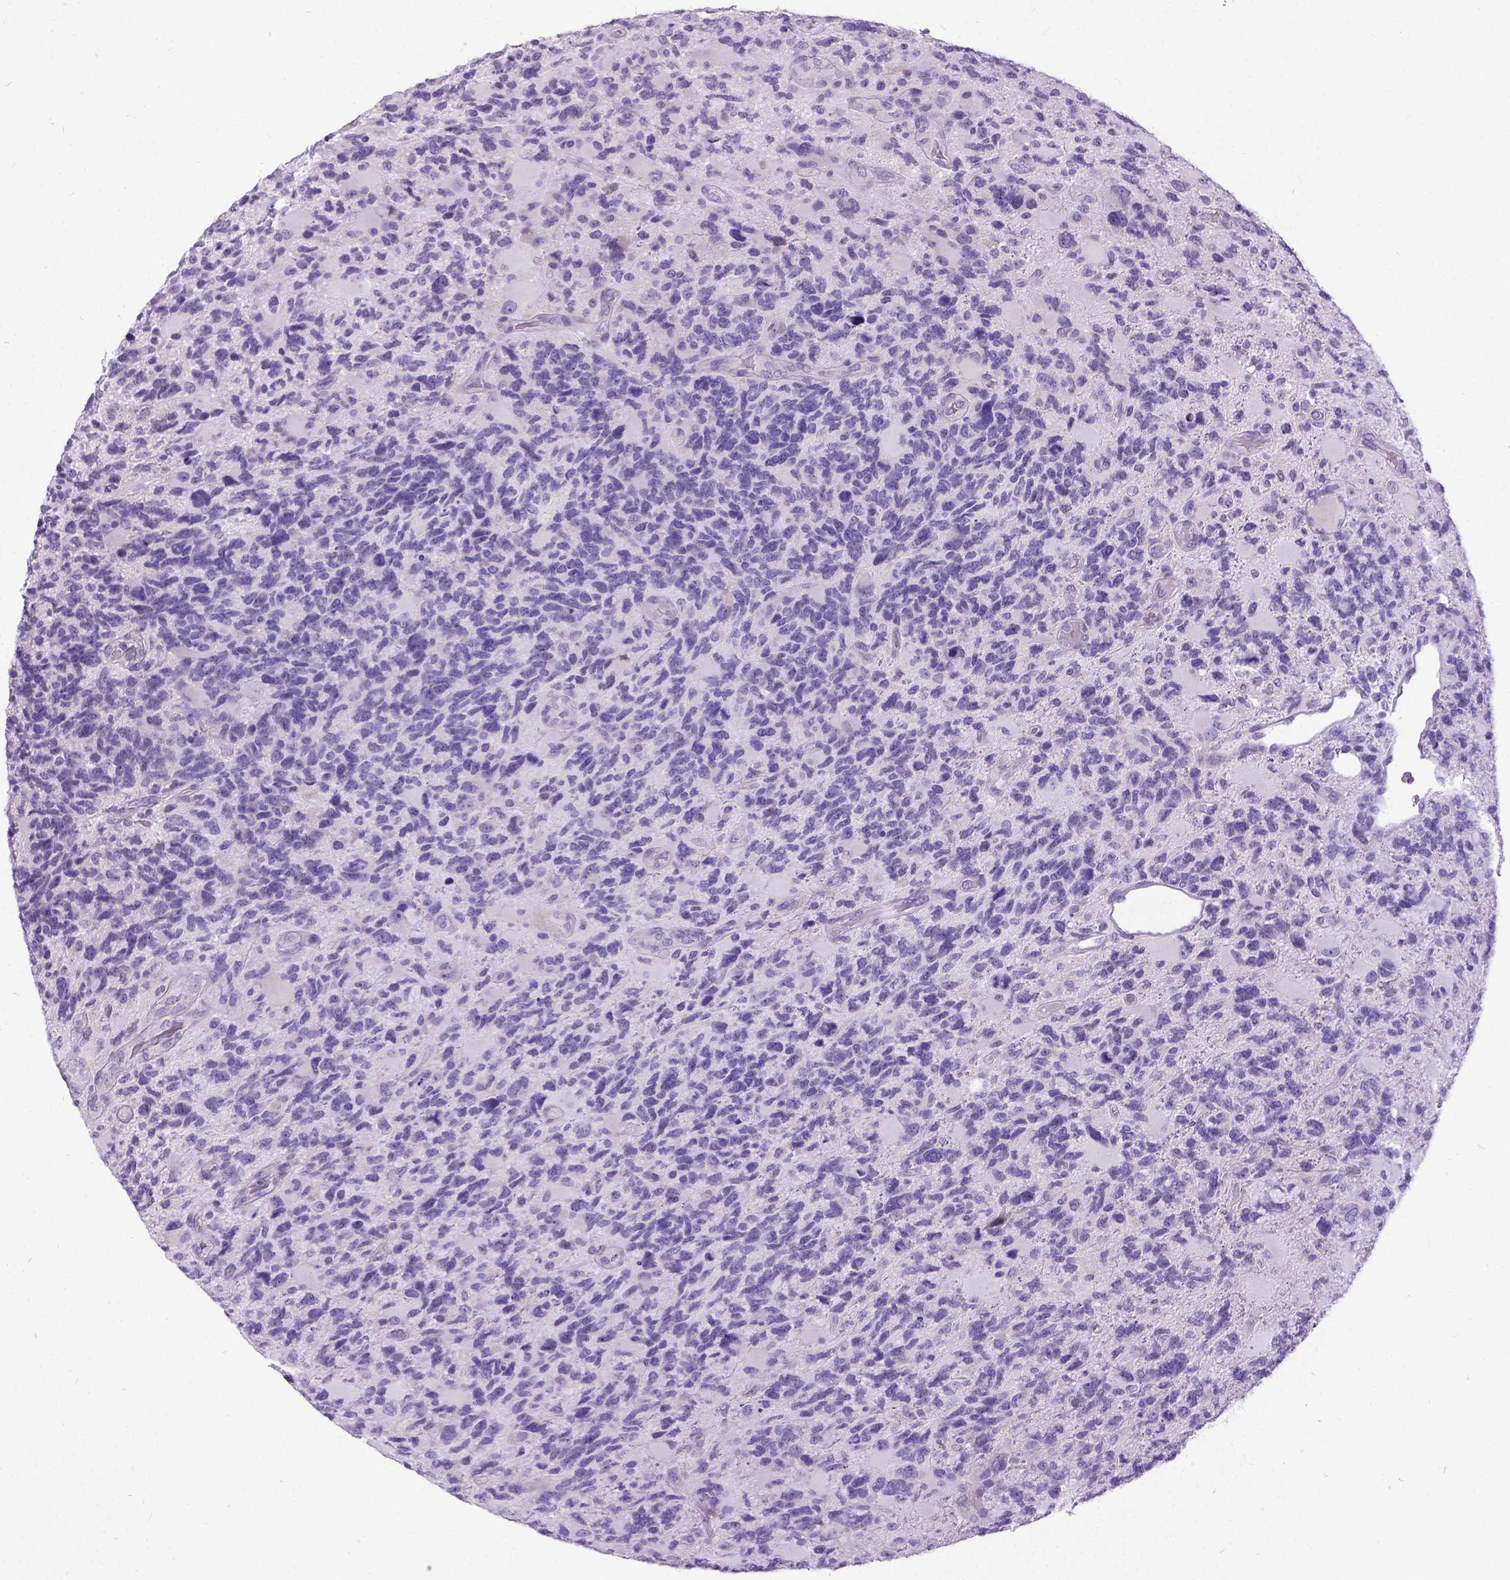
{"staining": {"intensity": "weak", "quantity": "<25%", "location": "cytoplasmic/membranous"}, "tissue": "glioma", "cell_type": "Tumor cells", "image_type": "cancer", "snomed": [{"axis": "morphology", "description": "Glioma, malignant, High grade"}, {"axis": "topography", "description": "Brain"}], "caption": "The IHC image has no significant staining in tumor cells of malignant high-grade glioma tissue.", "gene": "NEUROD4", "patient": {"sex": "female", "age": 71}}